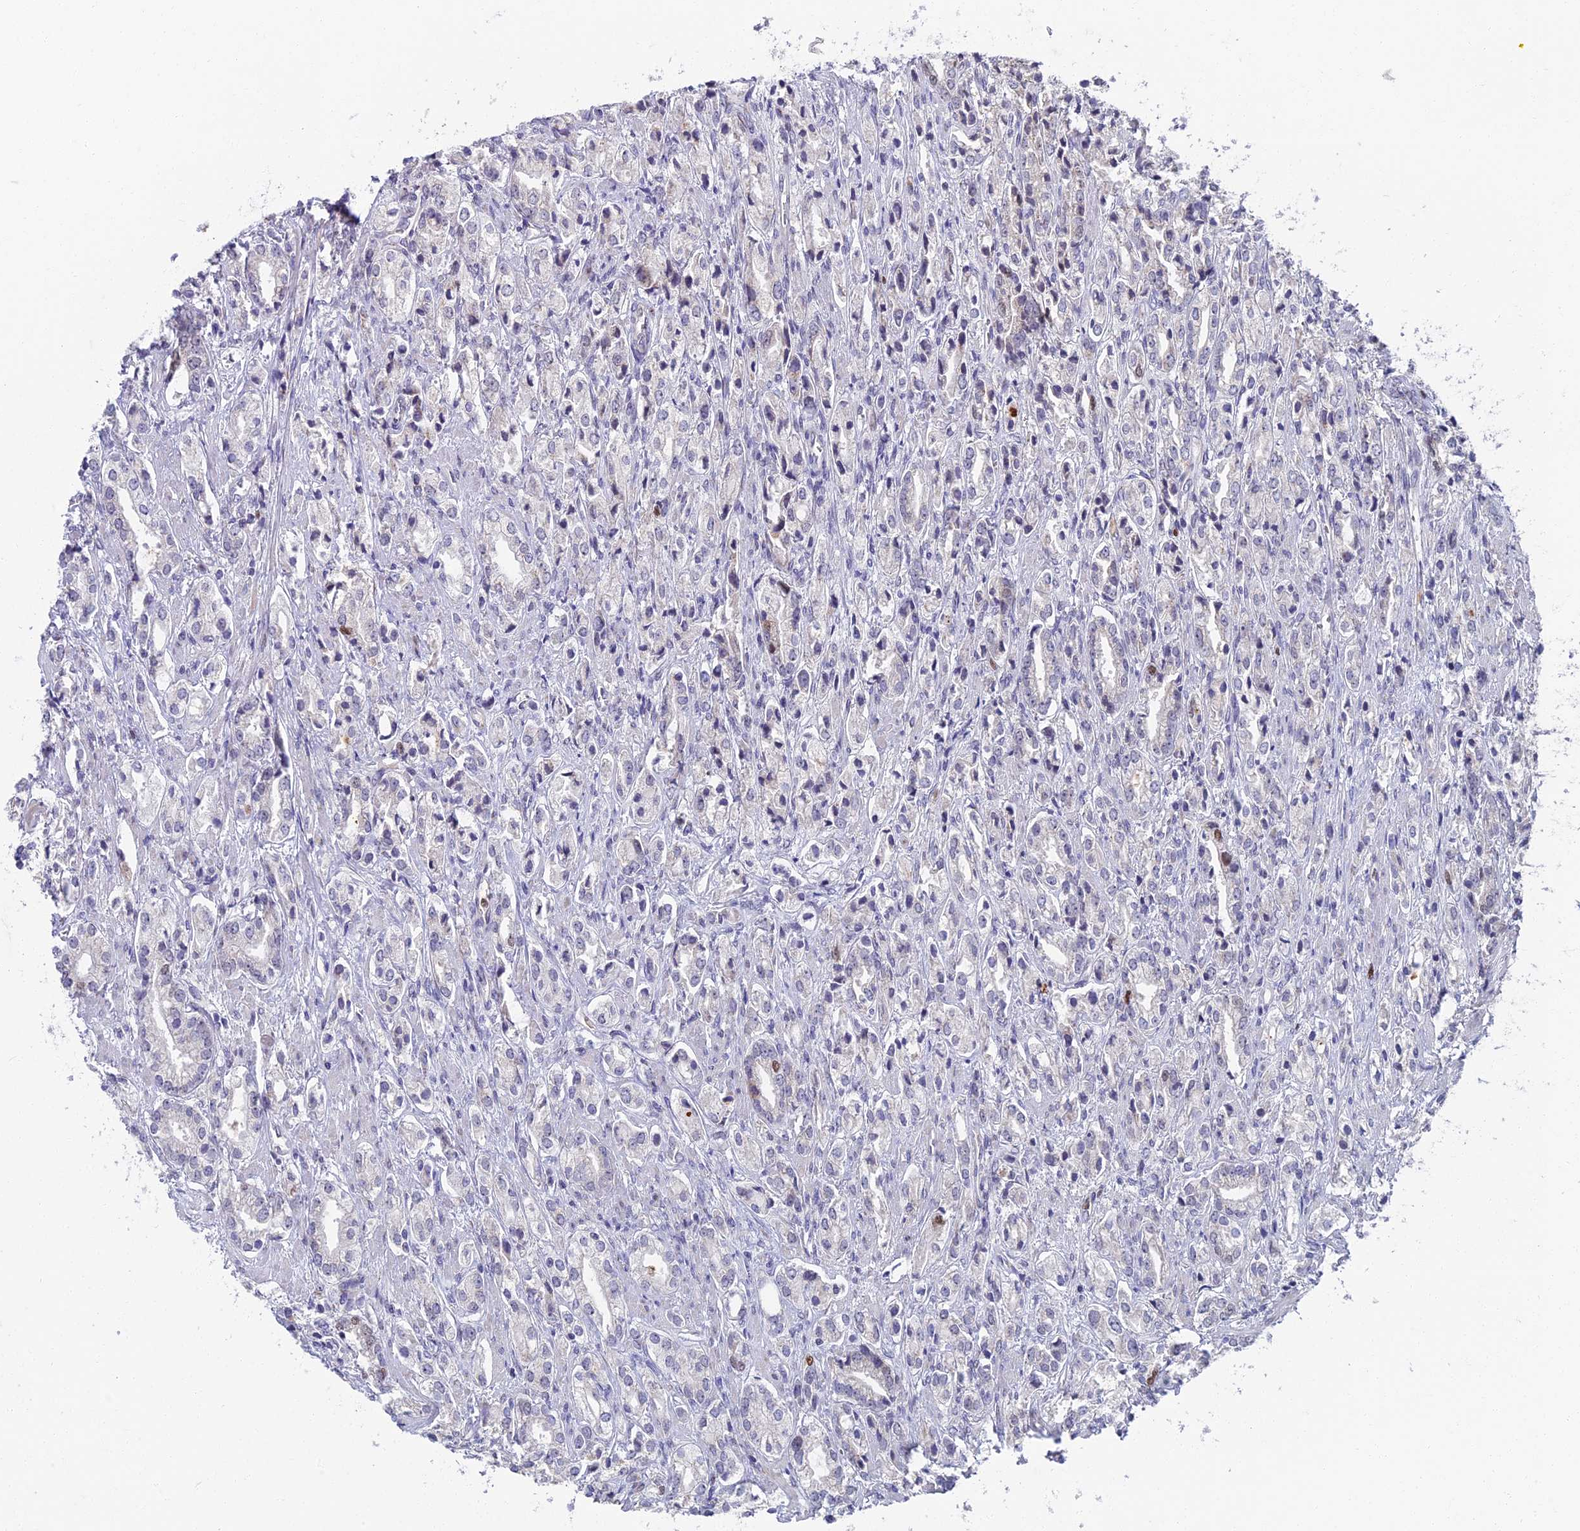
{"staining": {"intensity": "negative", "quantity": "none", "location": "none"}, "tissue": "prostate cancer", "cell_type": "Tumor cells", "image_type": "cancer", "snomed": [{"axis": "morphology", "description": "Adenocarcinoma, High grade"}, {"axis": "topography", "description": "Prostate"}], "caption": "Tumor cells show no significant protein expression in prostate high-grade adenocarcinoma.", "gene": "LIG1", "patient": {"sex": "male", "age": 50}}